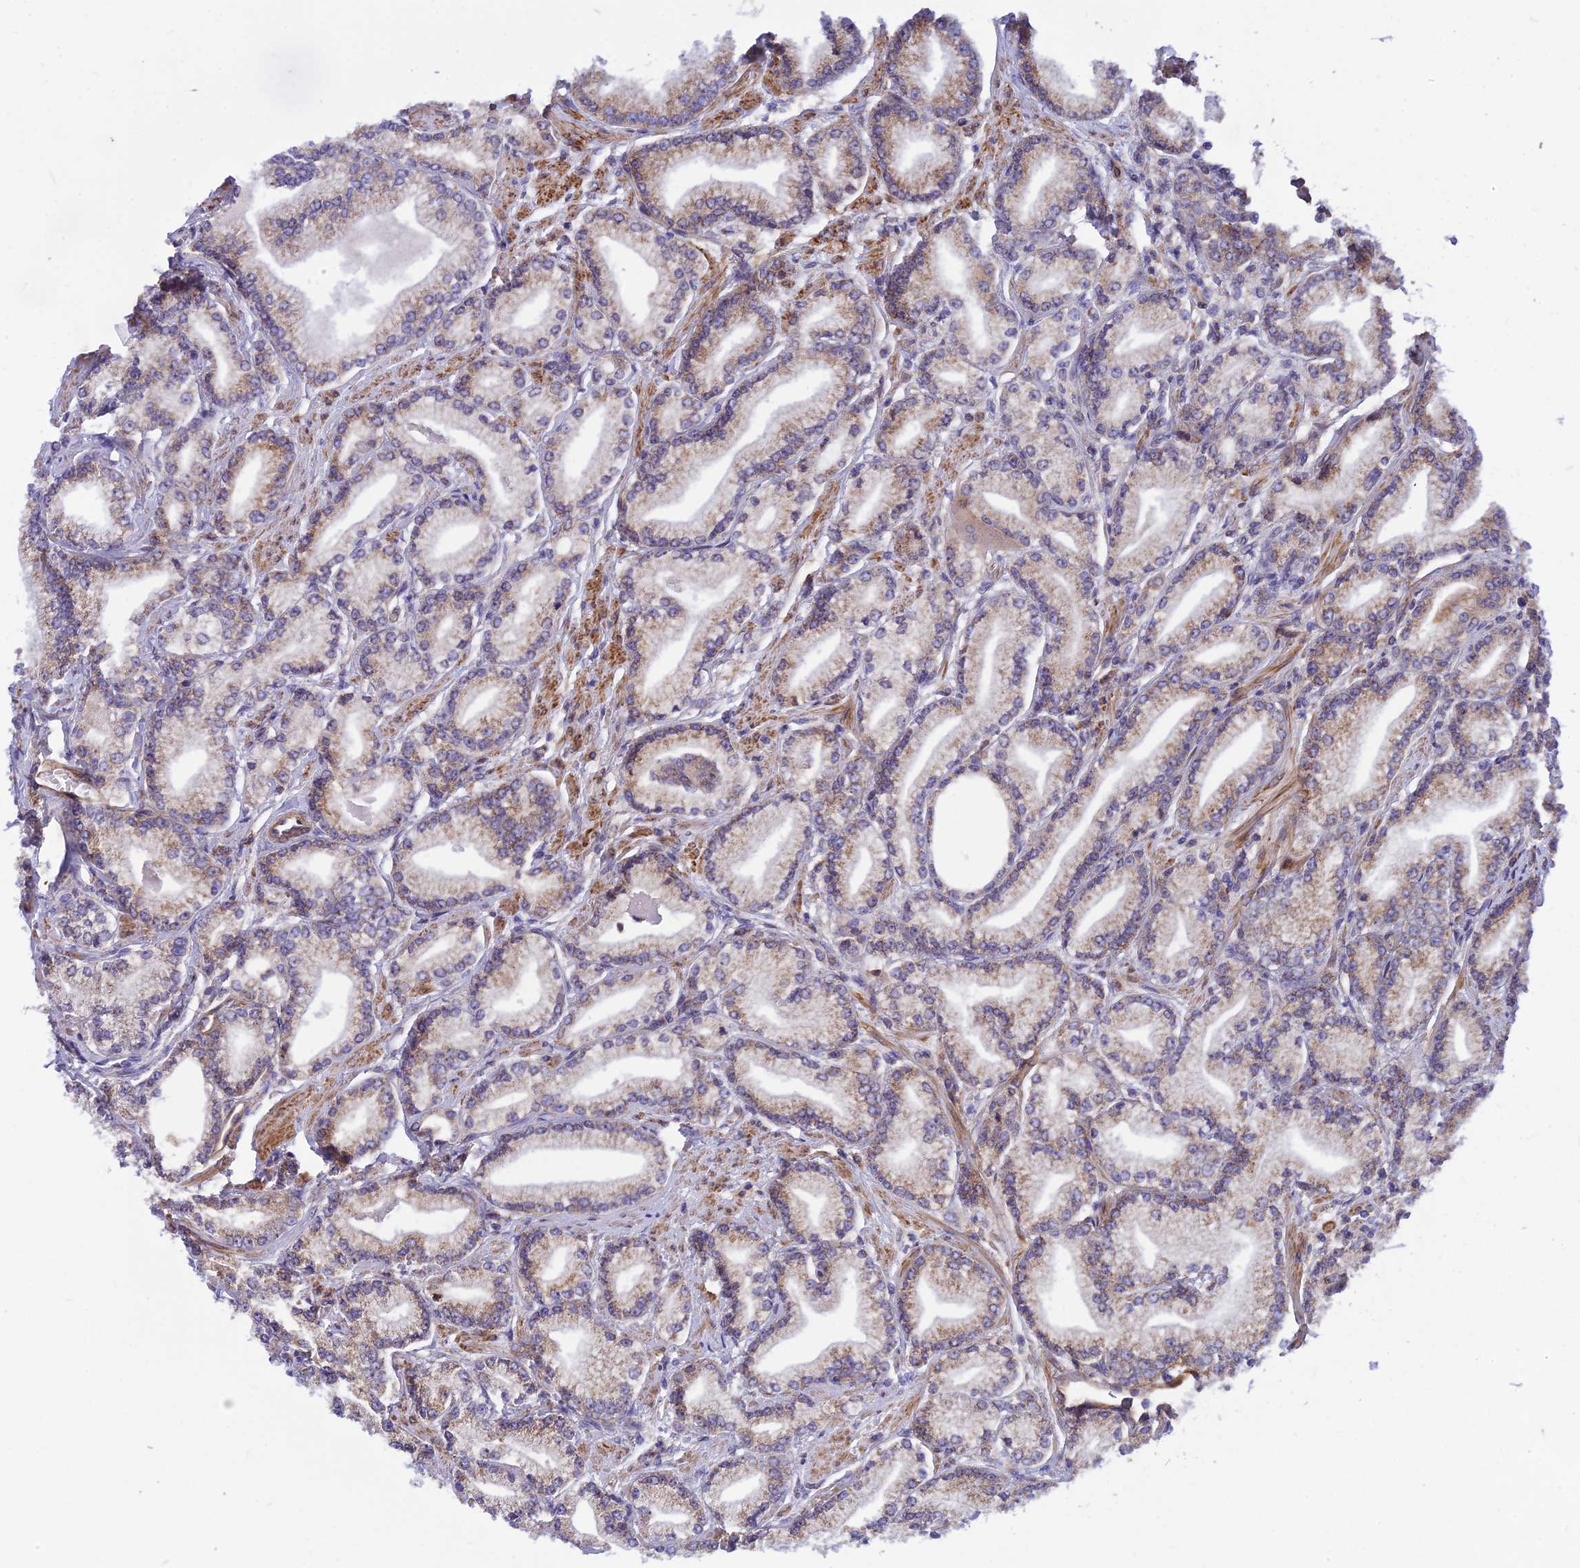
{"staining": {"intensity": "weak", "quantity": ">75%", "location": "cytoplasmic/membranous"}, "tissue": "prostate cancer", "cell_type": "Tumor cells", "image_type": "cancer", "snomed": [{"axis": "morphology", "description": "Adenocarcinoma, High grade"}, {"axis": "topography", "description": "Prostate"}], "caption": "Human prostate cancer (high-grade adenocarcinoma) stained with a protein marker displays weak staining in tumor cells.", "gene": "TRIM43B", "patient": {"sex": "male", "age": 67}}